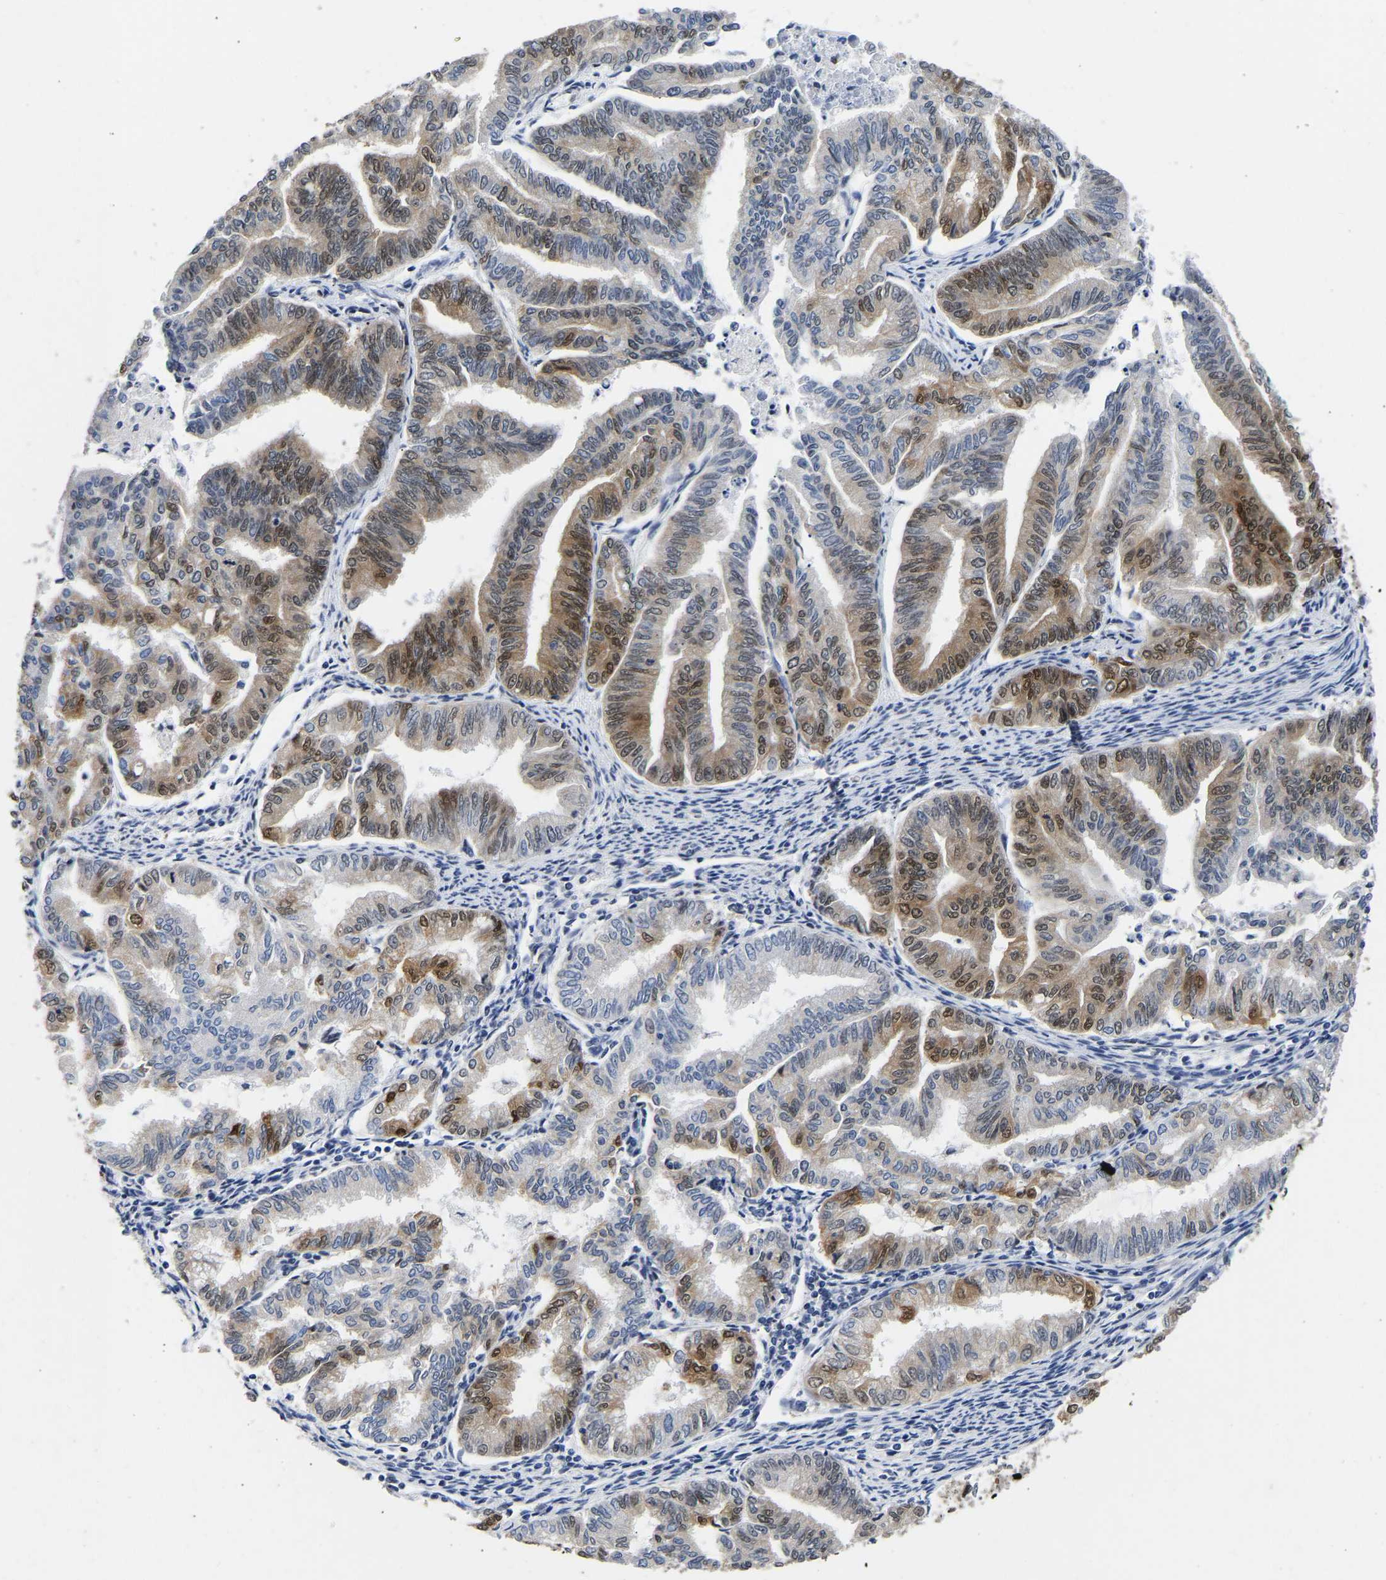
{"staining": {"intensity": "moderate", "quantity": "25%-75%", "location": "cytoplasmic/membranous,nuclear"}, "tissue": "endometrial cancer", "cell_type": "Tumor cells", "image_type": "cancer", "snomed": [{"axis": "morphology", "description": "Adenocarcinoma, NOS"}, {"axis": "topography", "description": "Endometrium"}], "caption": "Brown immunohistochemical staining in human adenocarcinoma (endometrial) shows moderate cytoplasmic/membranous and nuclear positivity in about 25%-75% of tumor cells.", "gene": "CCDC6", "patient": {"sex": "female", "age": 79}}